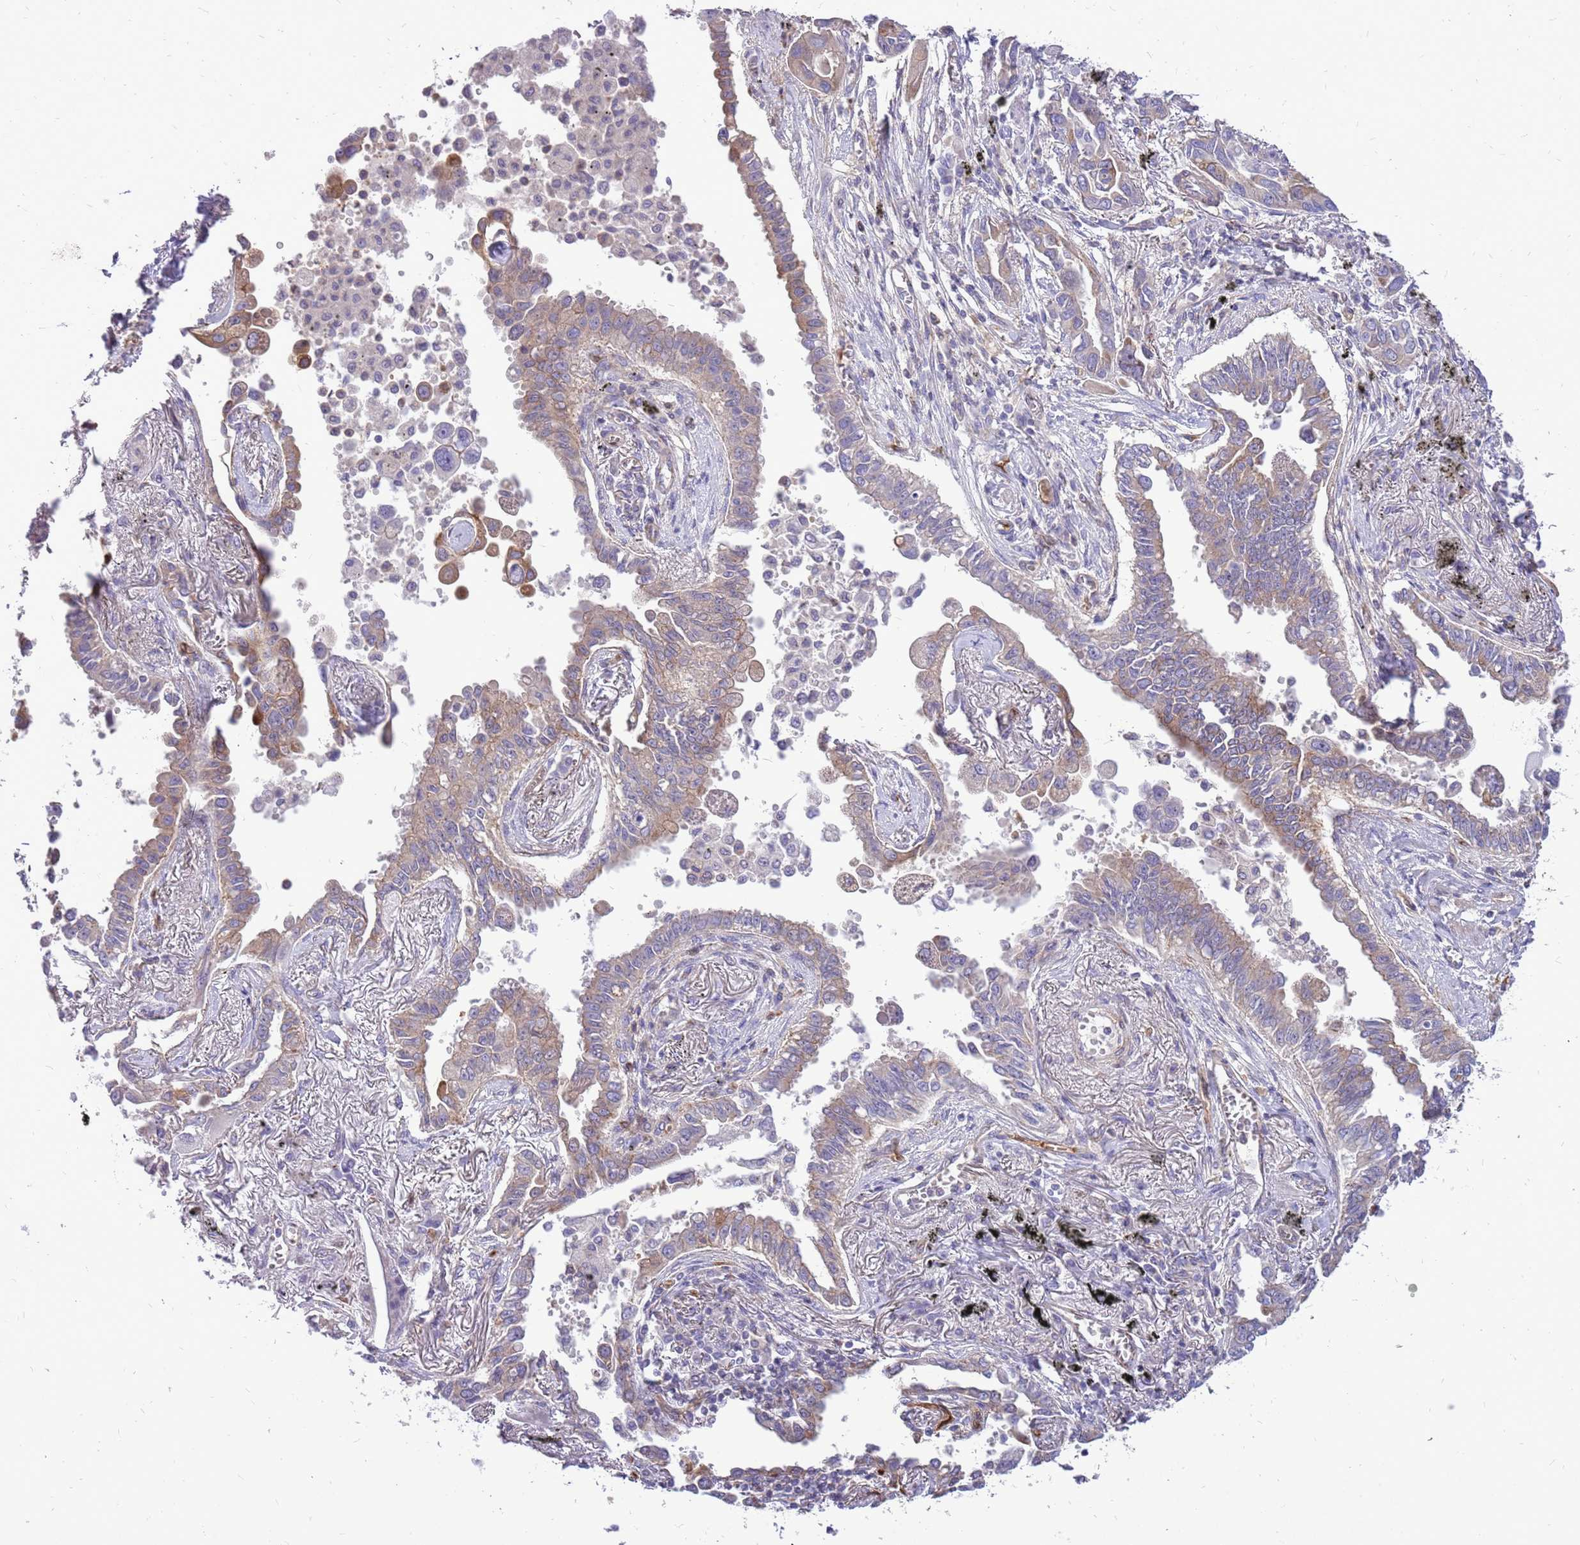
{"staining": {"intensity": "moderate", "quantity": "<25%", "location": "cytoplasmic/membranous"}, "tissue": "lung cancer", "cell_type": "Tumor cells", "image_type": "cancer", "snomed": [{"axis": "morphology", "description": "Adenocarcinoma, NOS"}, {"axis": "topography", "description": "Lung"}], "caption": "Immunohistochemical staining of human lung cancer reveals moderate cytoplasmic/membranous protein positivity in about <25% of tumor cells.", "gene": "WDR90", "patient": {"sex": "male", "age": 67}}